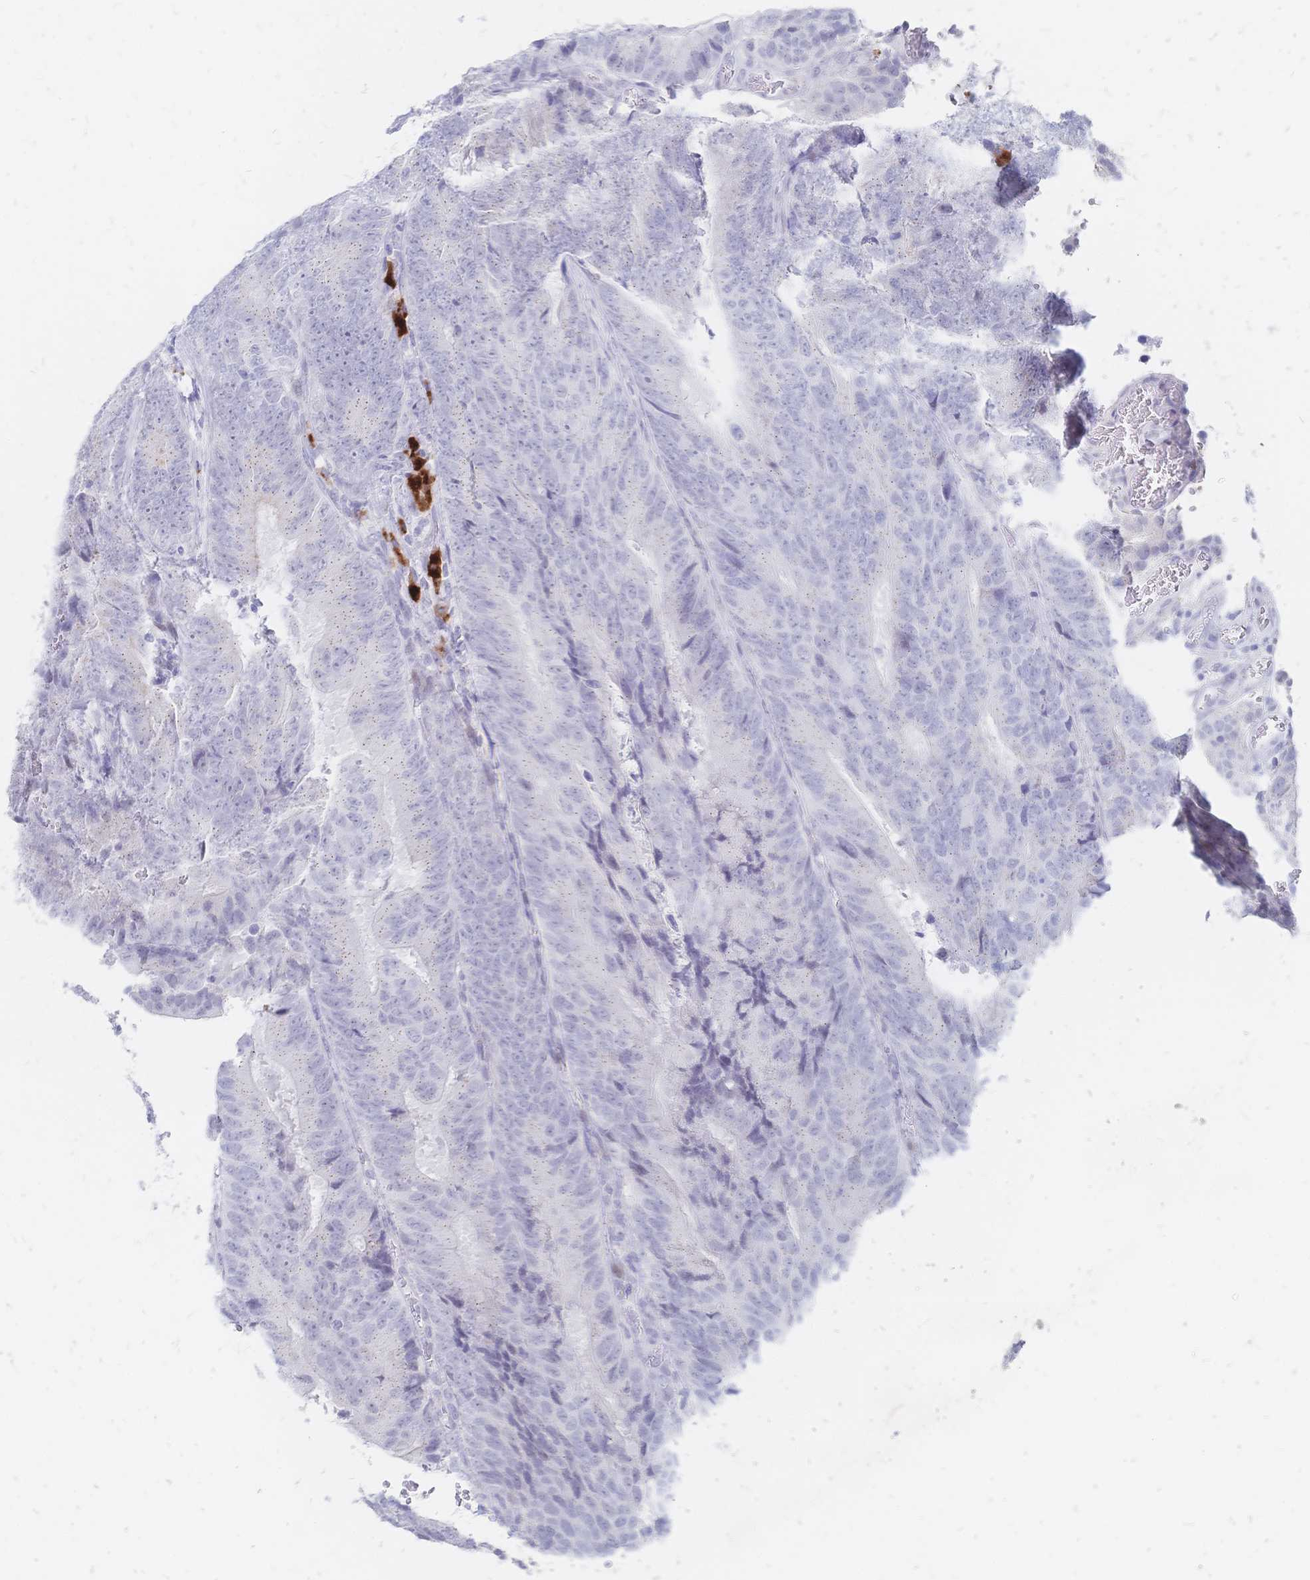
{"staining": {"intensity": "negative", "quantity": "none", "location": "none"}, "tissue": "colorectal cancer", "cell_type": "Tumor cells", "image_type": "cancer", "snomed": [{"axis": "morphology", "description": "Adenocarcinoma, NOS"}, {"axis": "topography", "description": "Colon"}], "caption": "DAB (3,3'-diaminobenzidine) immunohistochemical staining of human colorectal cancer (adenocarcinoma) reveals no significant expression in tumor cells.", "gene": "PSORS1C2", "patient": {"sex": "female", "age": 48}}